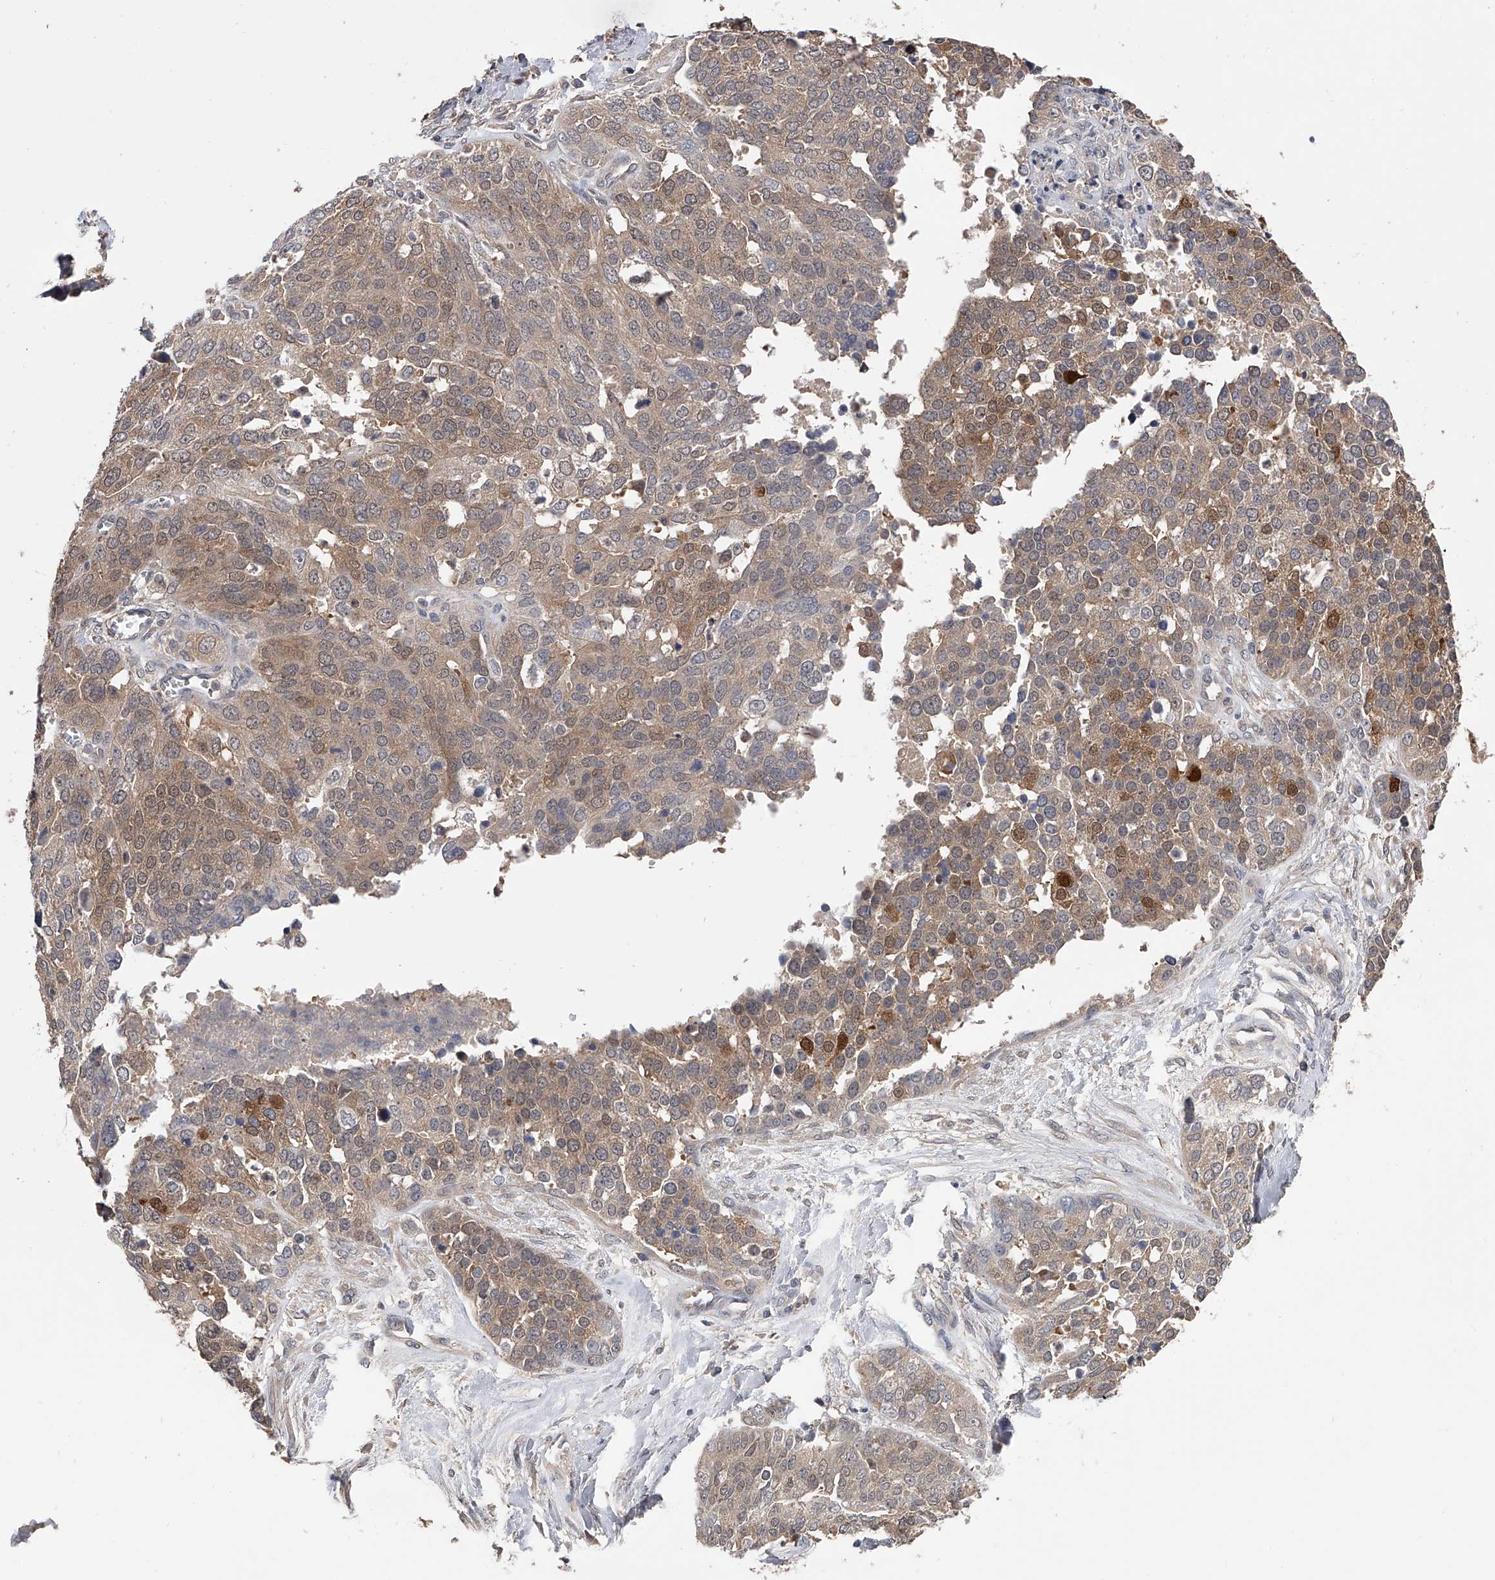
{"staining": {"intensity": "weak", "quantity": ">75%", "location": "cytoplasmic/membranous,nuclear"}, "tissue": "ovarian cancer", "cell_type": "Tumor cells", "image_type": "cancer", "snomed": [{"axis": "morphology", "description": "Cystadenocarcinoma, serous, NOS"}, {"axis": "topography", "description": "Ovary"}], "caption": "Protein analysis of ovarian cancer (serous cystadenocarcinoma) tissue exhibits weak cytoplasmic/membranous and nuclear staining in approximately >75% of tumor cells.", "gene": "CFAP298", "patient": {"sex": "female", "age": 44}}